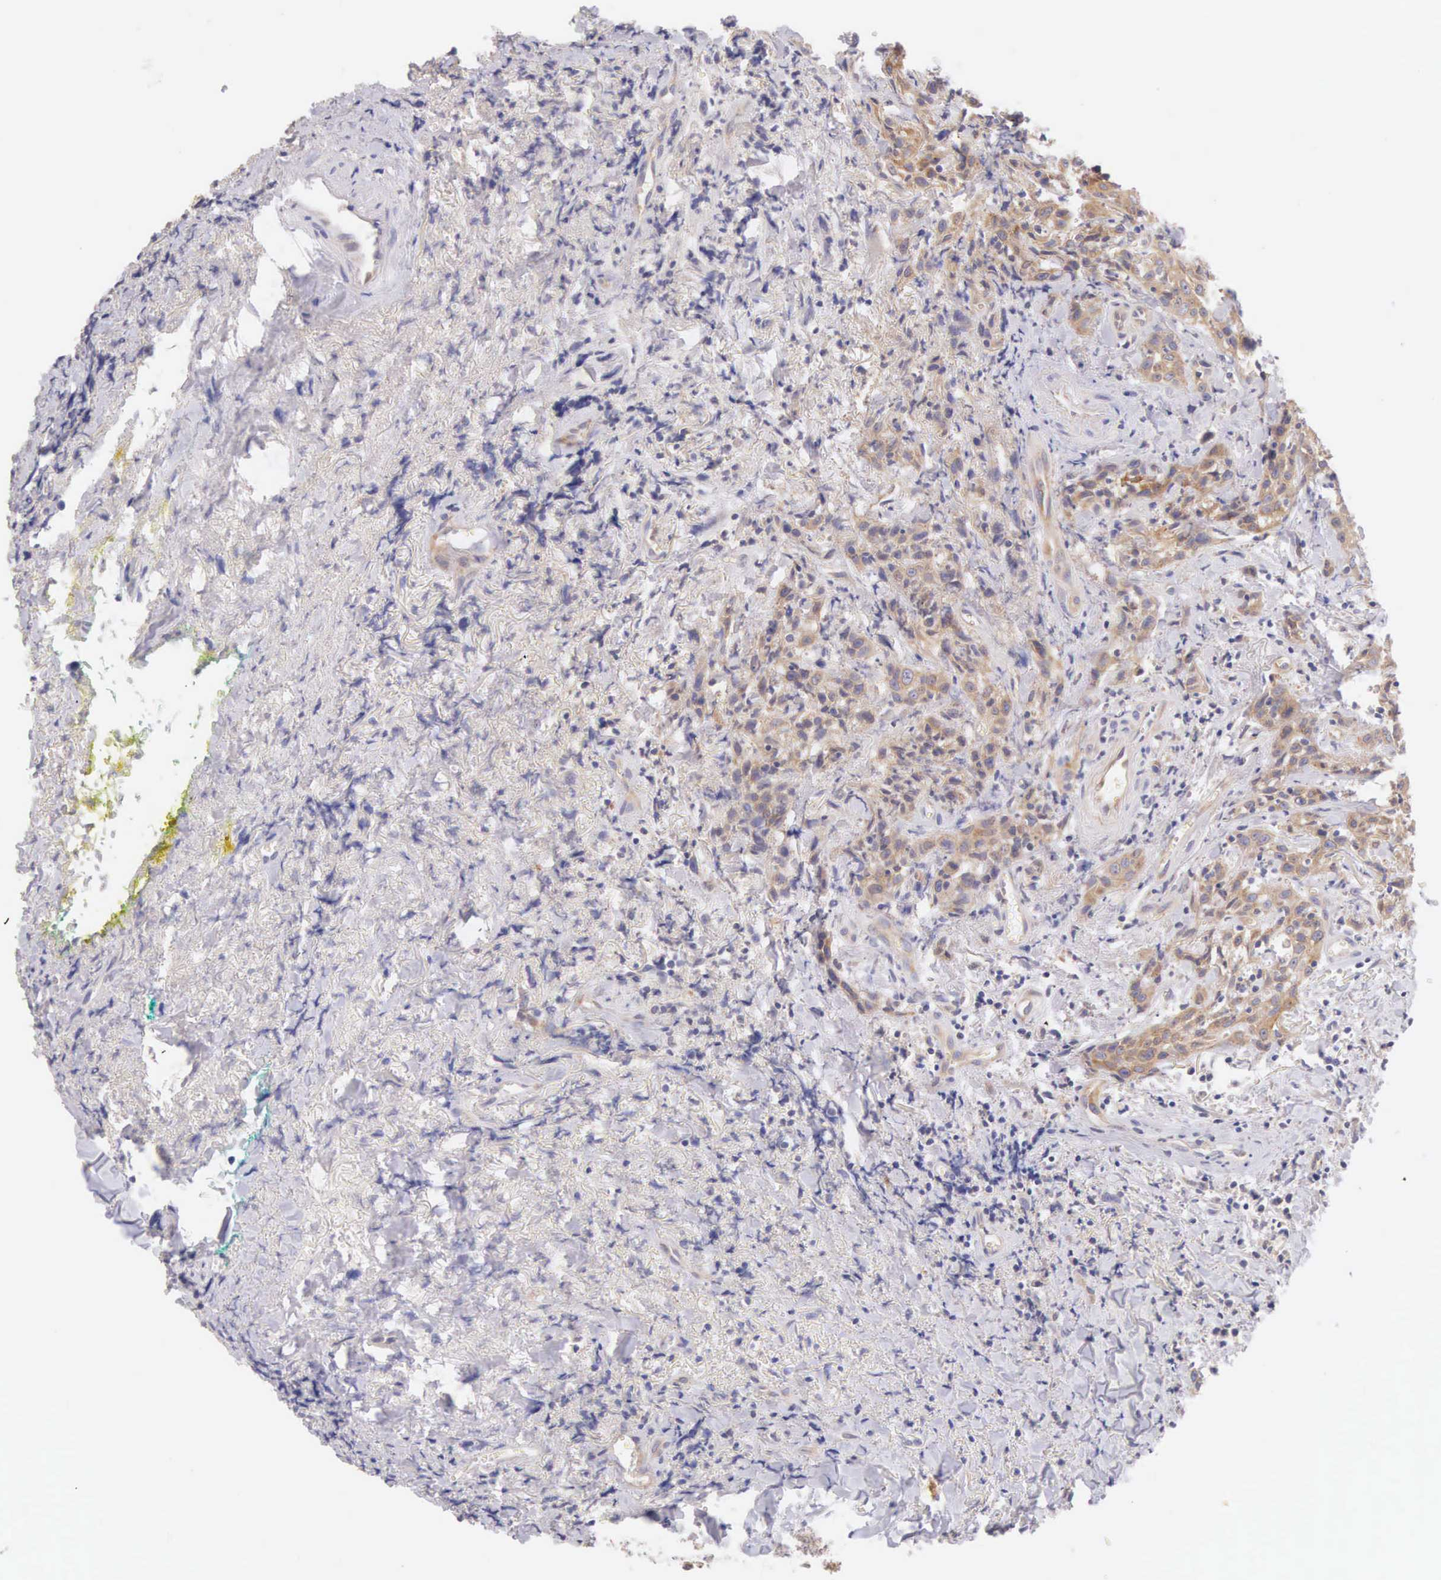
{"staining": {"intensity": "weak", "quantity": ">75%", "location": "cytoplasmic/membranous"}, "tissue": "head and neck cancer", "cell_type": "Tumor cells", "image_type": "cancer", "snomed": [{"axis": "morphology", "description": "Squamous cell carcinoma, NOS"}, {"axis": "topography", "description": "Oral tissue"}, {"axis": "topography", "description": "Head-Neck"}], "caption": "Tumor cells demonstrate low levels of weak cytoplasmic/membranous staining in approximately >75% of cells in human head and neck cancer (squamous cell carcinoma).", "gene": "NSDHL", "patient": {"sex": "female", "age": 82}}